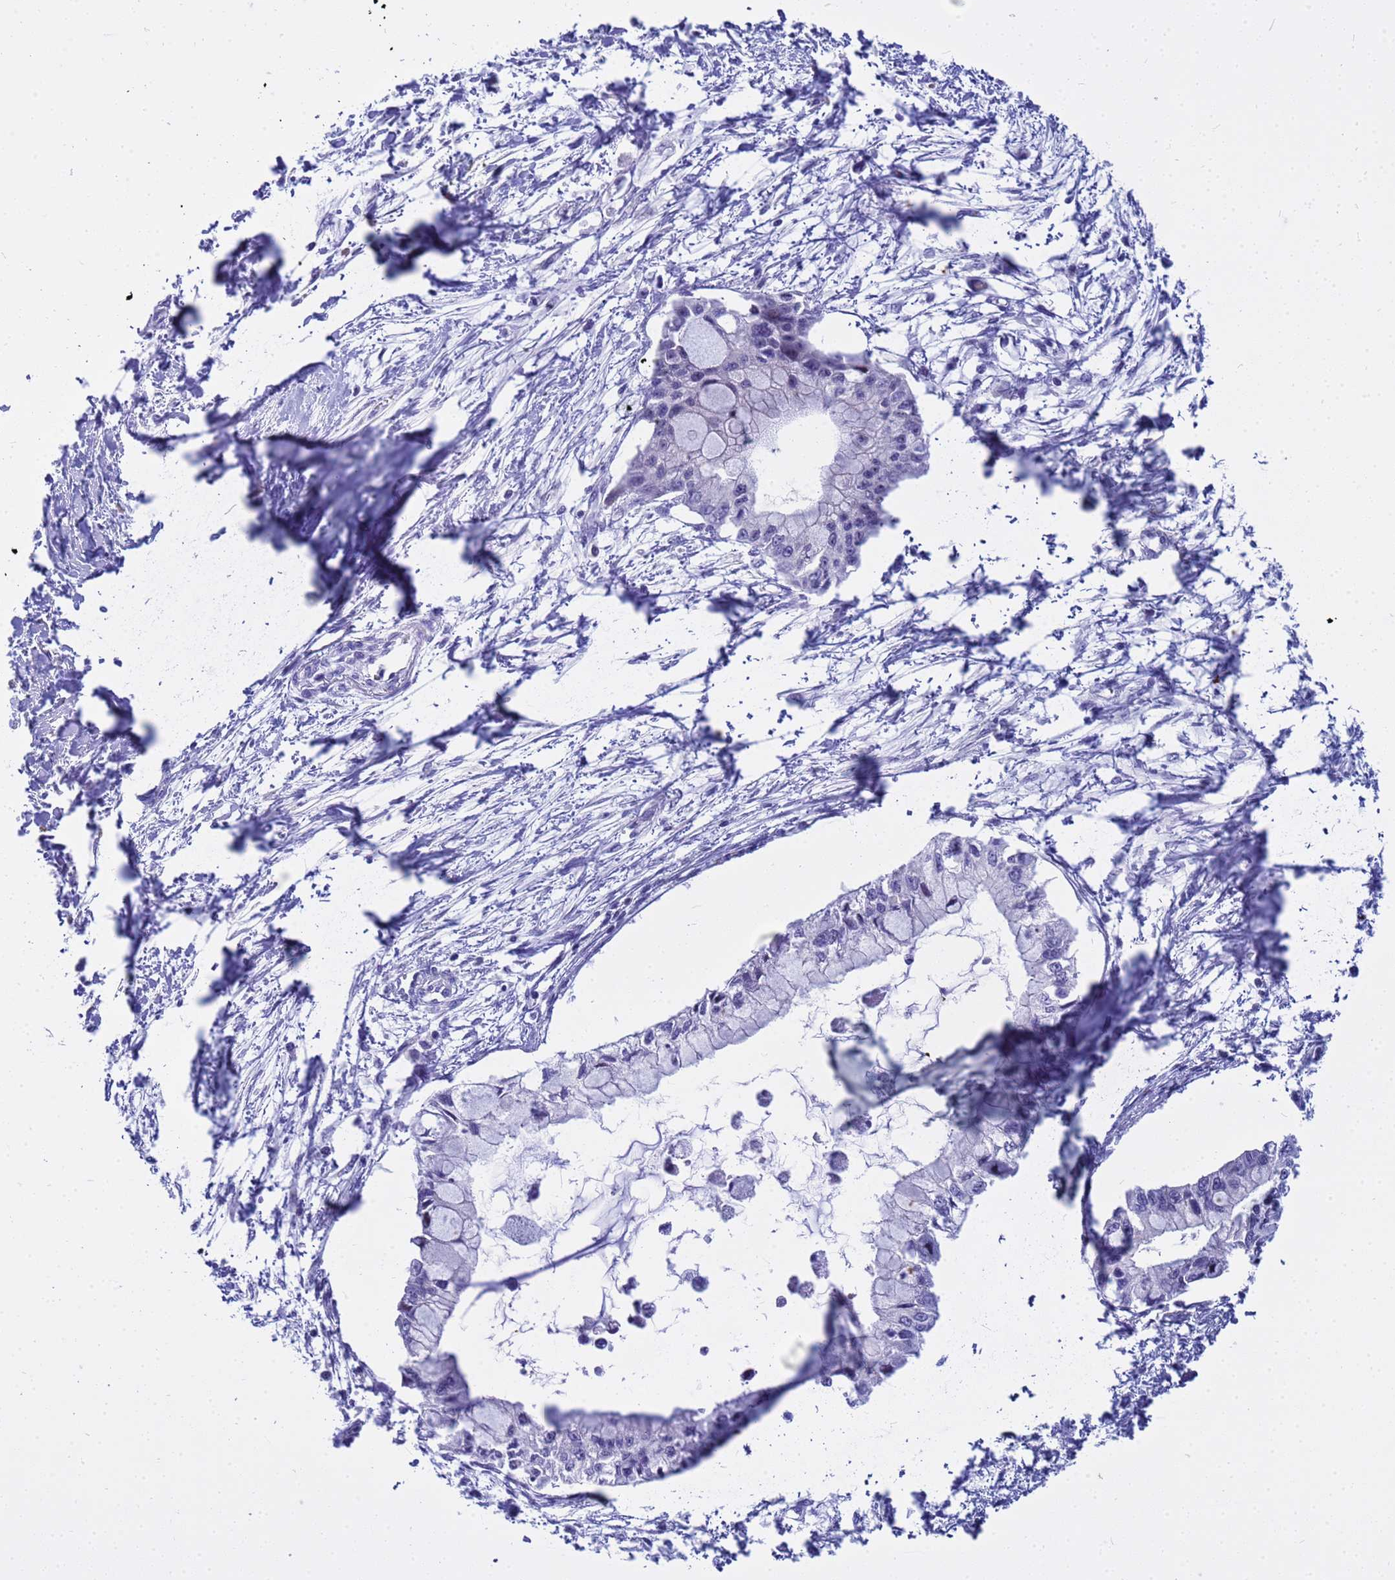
{"staining": {"intensity": "negative", "quantity": "none", "location": "none"}, "tissue": "pancreatic cancer", "cell_type": "Tumor cells", "image_type": "cancer", "snomed": [{"axis": "morphology", "description": "Adenocarcinoma, NOS"}, {"axis": "topography", "description": "Pancreas"}], "caption": "Immunohistochemical staining of human pancreatic adenocarcinoma exhibits no significant positivity in tumor cells. The staining was performed using DAB to visualize the protein expression in brown, while the nuclei were stained in blue with hematoxylin (Magnification: 20x).", "gene": "LRATD1", "patient": {"sex": "male", "age": 48}}